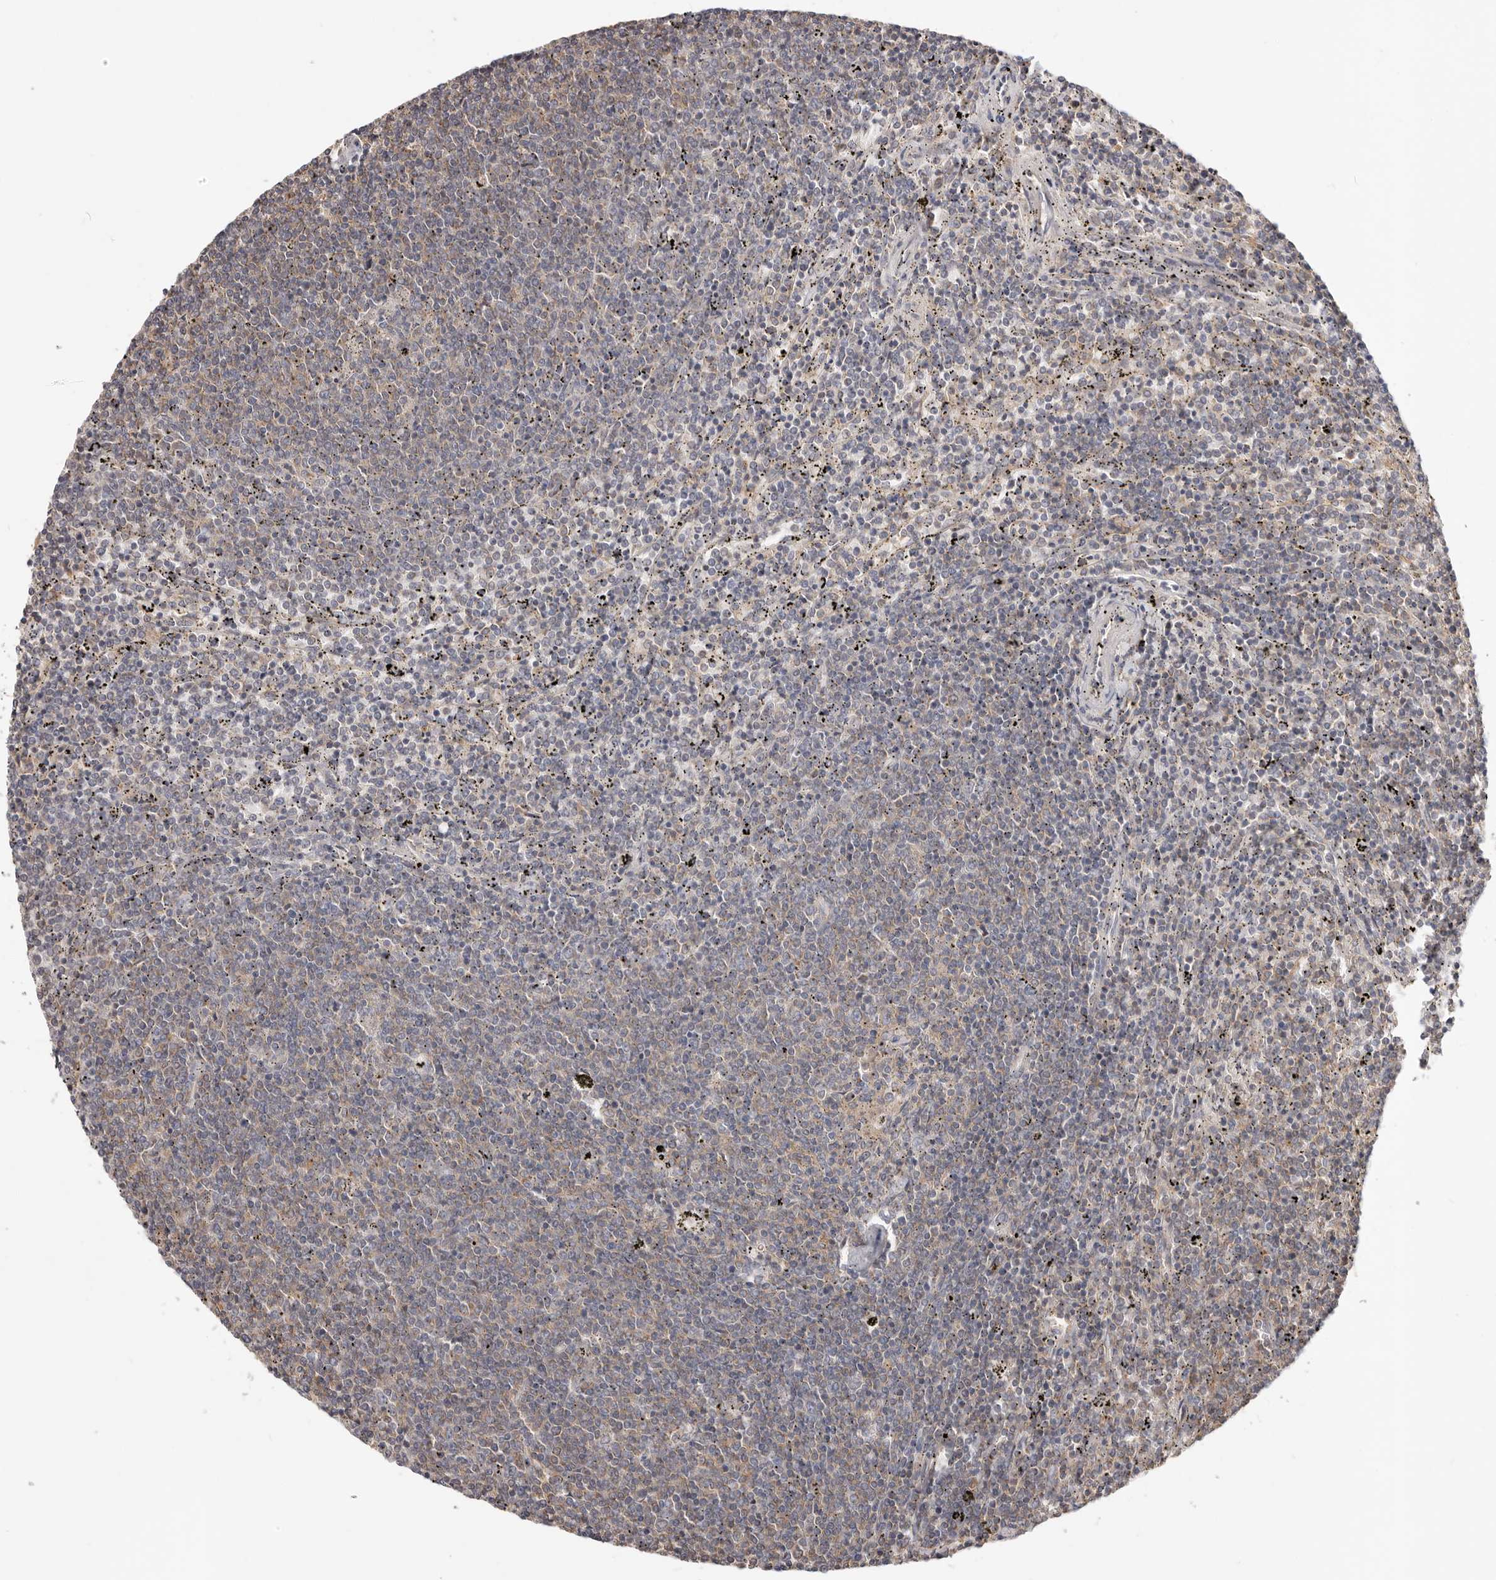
{"staining": {"intensity": "weak", "quantity": "25%-75%", "location": "cytoplasmic/membranous"}, "tissue": "lymphoma", "cell_type": "Tumor cells", "image_type": "cancer", "snomed": [{"axis": "morphology", "description": "Malignant lymphoma, non-Hodgkin's type, Low grade"}, {"axis": "topography", "description": "Spleen"}], "caption": "Human lymphoma stained with a protein marker displays weak staining in tumor cells.", "gene": "LRP6", "patient": {"sex": "female", "age": 50}}